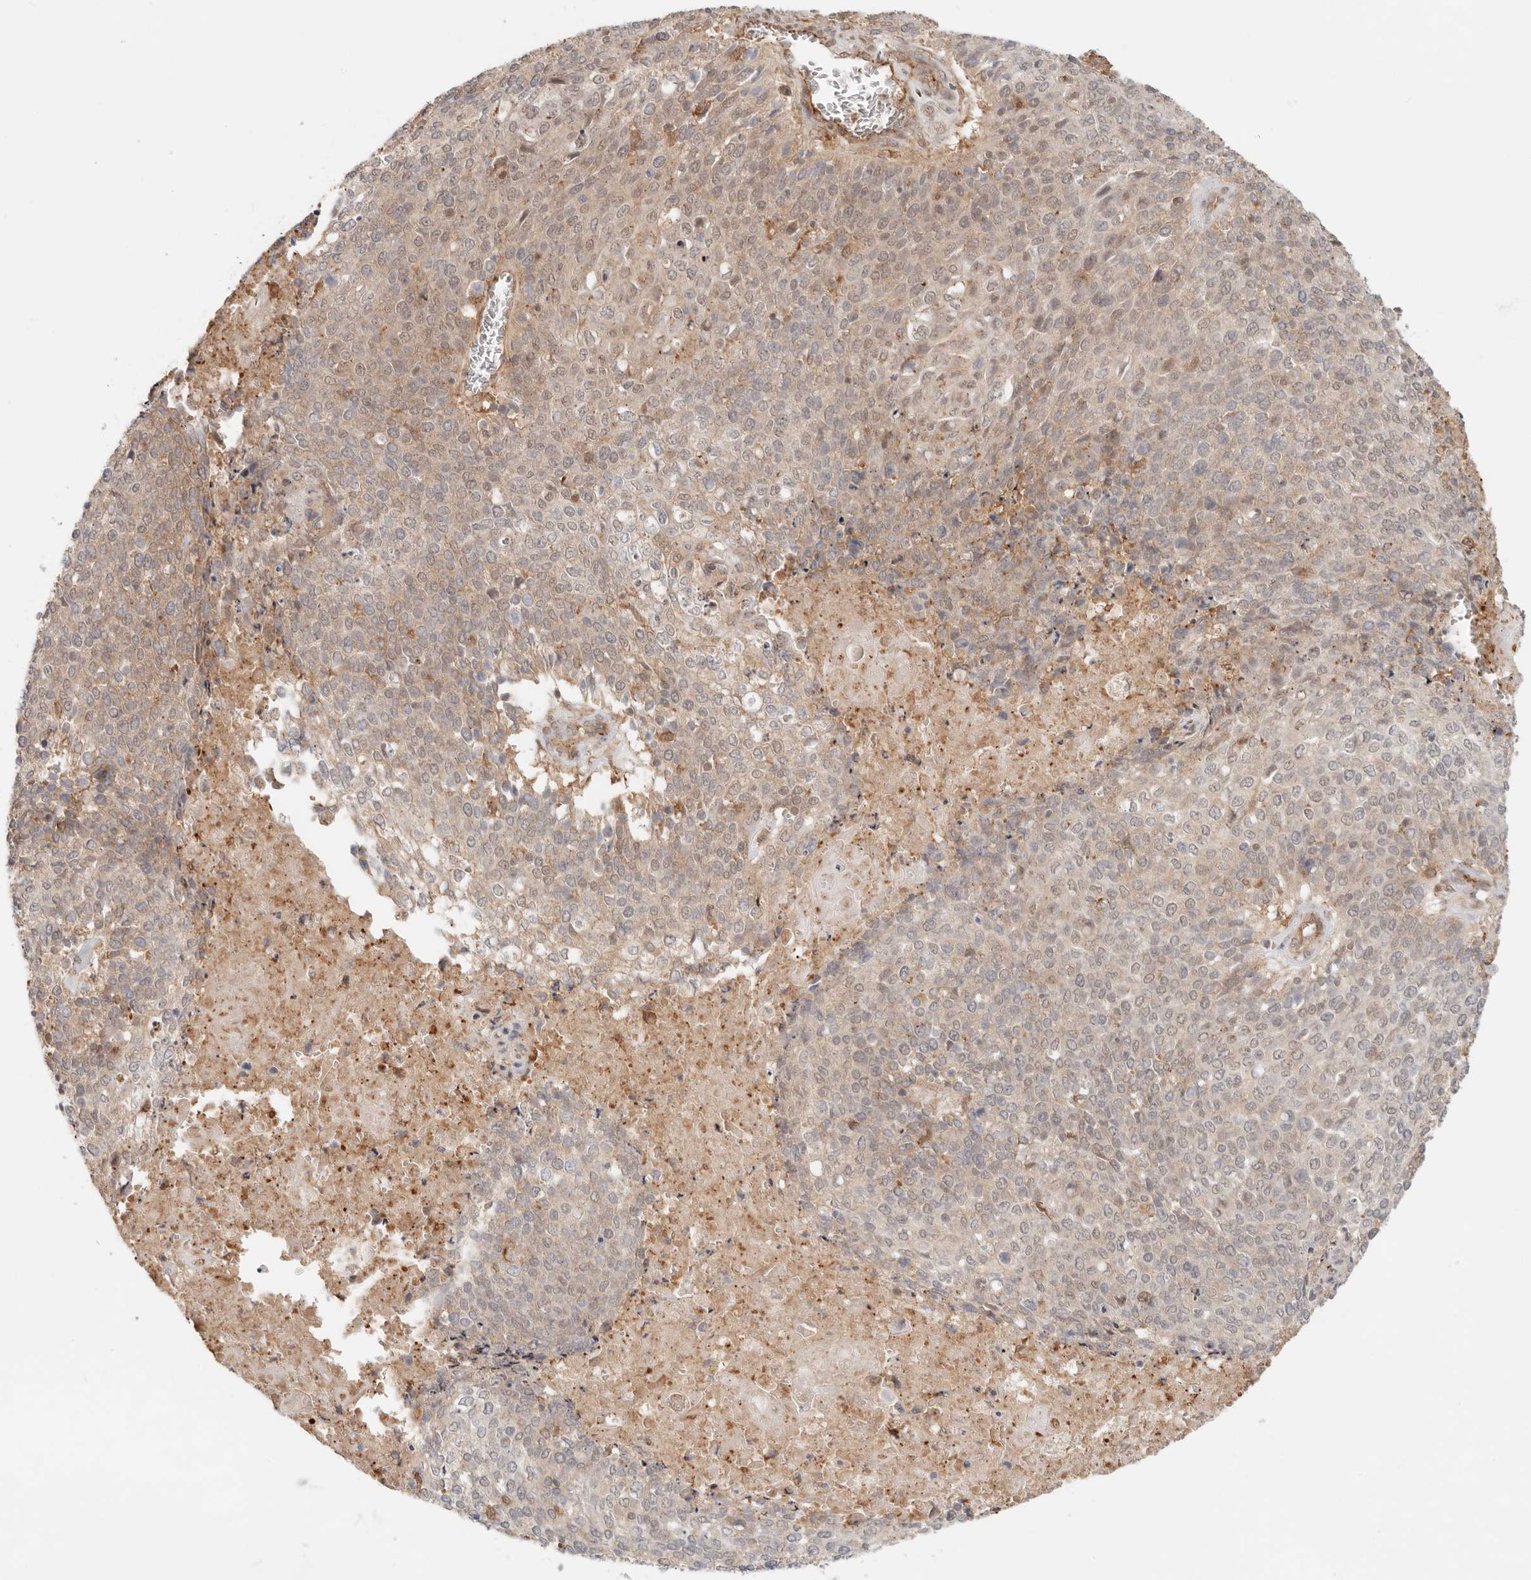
{"staining": {"intensity": "weak", "quantity": "25%-75%", "location": "nuclear"}, "tissue": "cervical cancer", "cell_type": "Tumor cells", "image_type": "cancer", "snomed": [{"axis": "morphology", "description": "Squamous cell carcinoma, NOS"}, {"axis": "topography", "description": "Cervix"}], "caption": "Protein analysis of cervical squamous cell carcinoma tissue shows weak nuclear staining in approximately 25%-75% of tumor cells. (Brightfield microscopy of DAB IHC at high magnification).", "gene": "HEXD", "patient": {"sex": "female", "age": 39}}